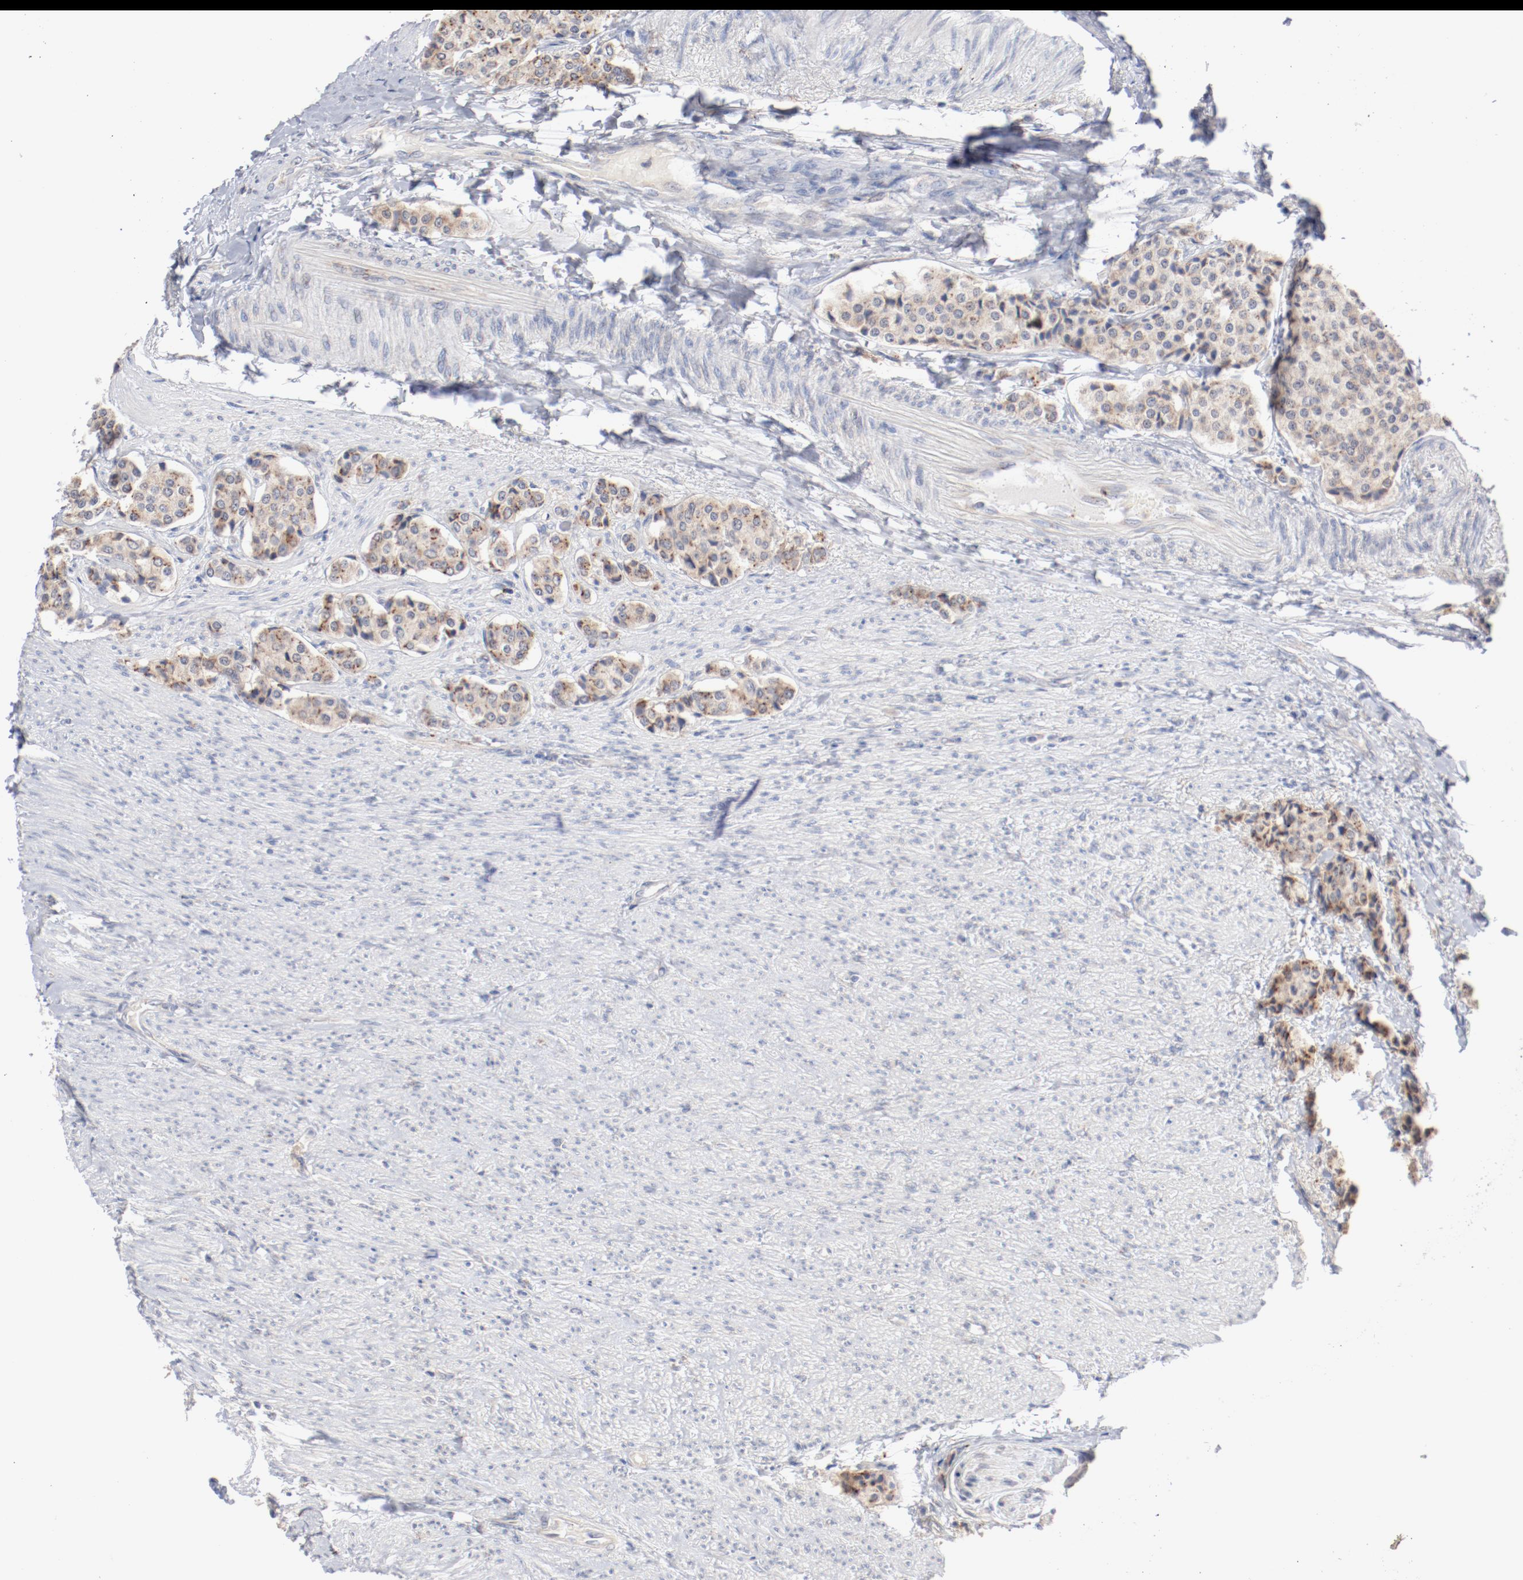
{"staining": {"intensity": "moderate", "quantity": ">75%", "location": "cytoplasmic/membranous"}, "tissue": "carcinoid", "cell_type": "Tumor cells", "image_type": "cancer", "snomed": [{"axis": "morphology", "description": "Carcinoid, malignant, NOS"}, {"axis": "topography", "description": "Colon"}], "caption": "Immunohistochemistry (DAB (3,3'-diaminobenzidine)) staining of carcinoid shows moderate cytoplasmic/membranous protein staining in about >75% of tumor cells.", "gene": "AK7", "patient": {"sex": "female", "age": 61}}